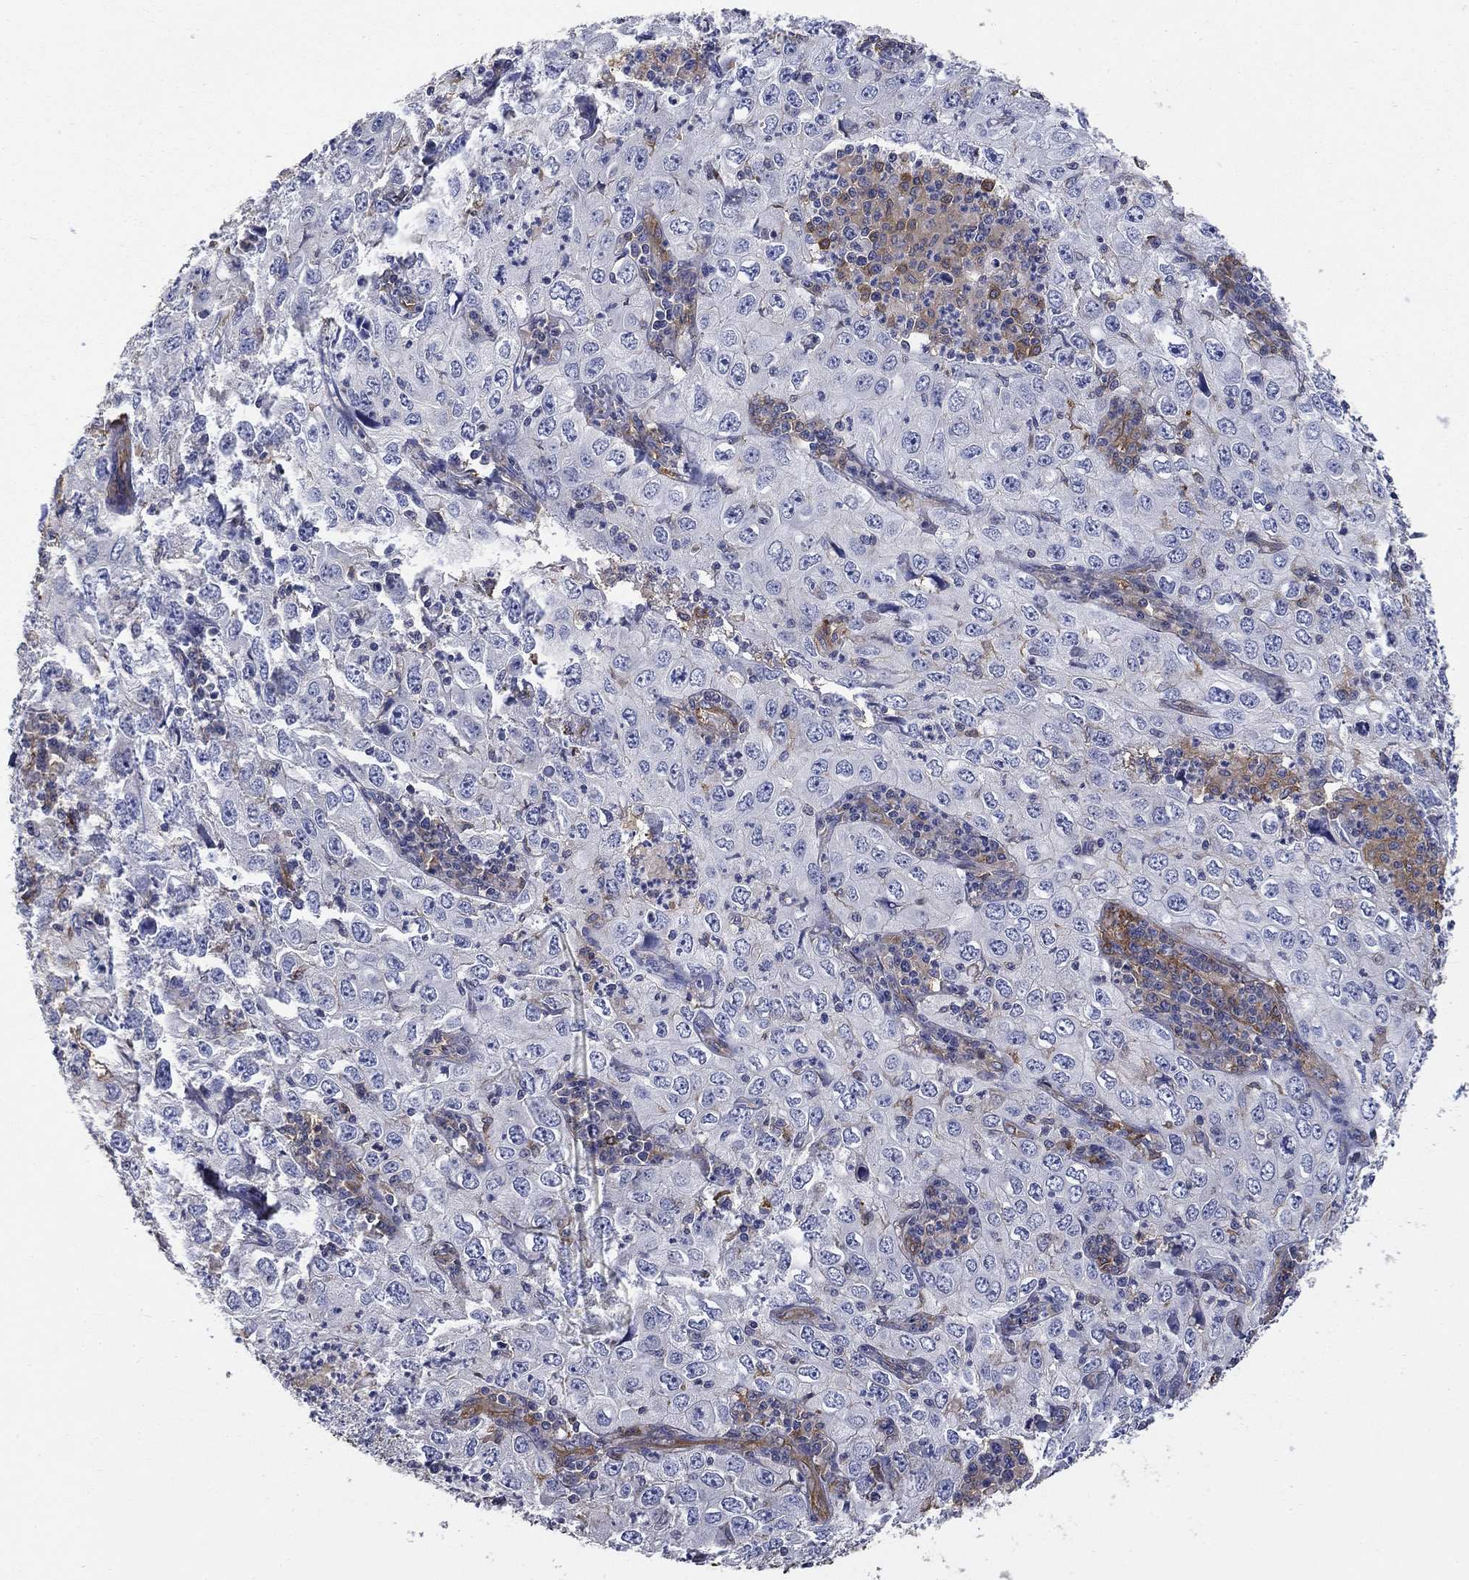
{"staining": {"intensity": "negative", "quantity": "none", "location": "none"}, "tissue": "cervical cancer", "cell_type": "Tumor cells", "image_type": "cancer", "snomed": [{"axis": "morphology", "description": "Squamous cell carcinoma, NOS"}, {"axis": "topography", "description": "Cervix"}], "caption": "Immunohistochemistry micrograph of human cervical squamous cell carcinoma stained for a protein (brown), which demonstrates no expression in tumor cells.", "gene": "DPYSL2", "patient": {"sex": "female", "age": 24}}